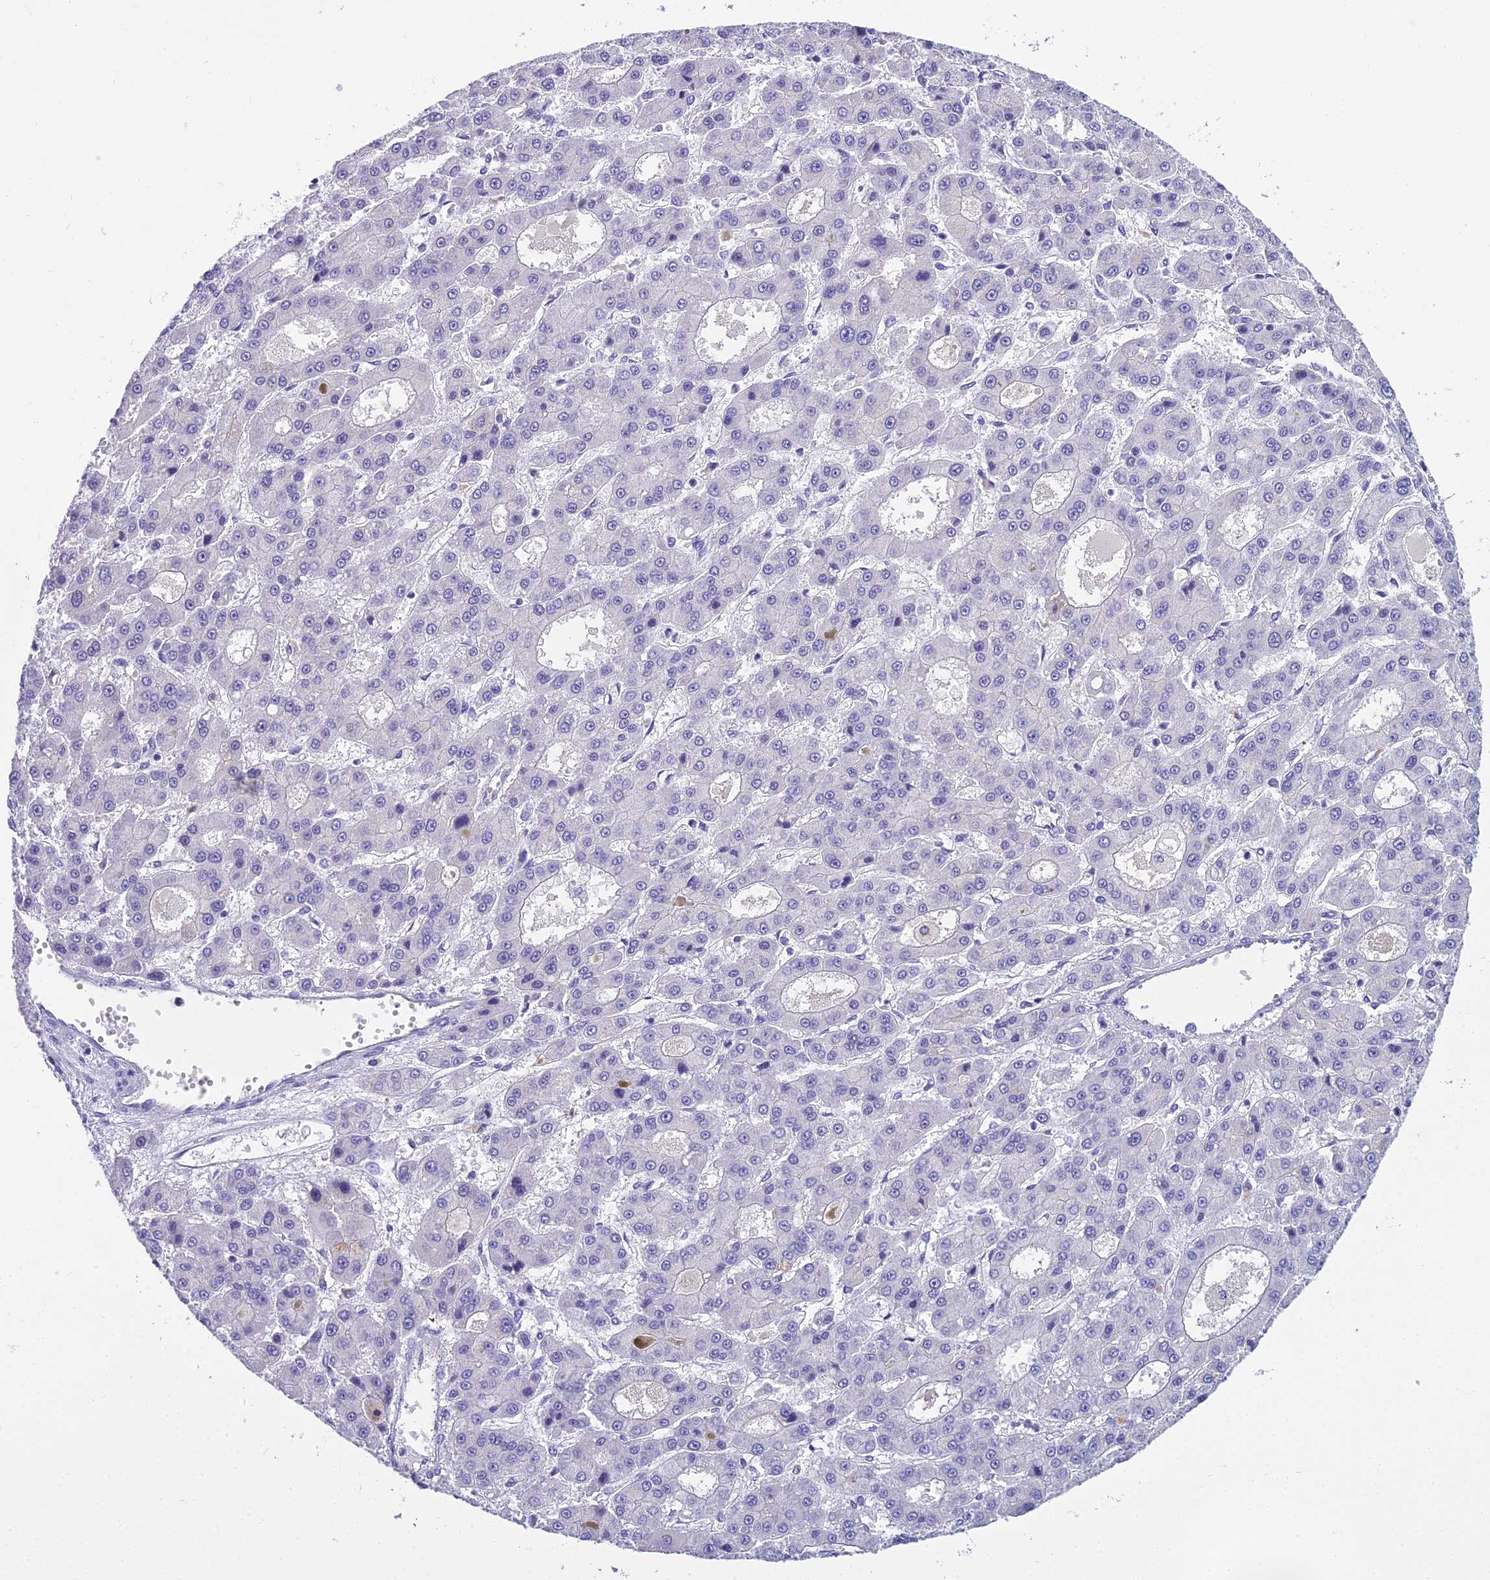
{"staining": {"intensity": "negative", "quantity": "none", "location": "none"}, "tissue": "liver cancer", "cell_type": "Tumor cells", "image_type": "cancer", "snomed": [{"axis": "morphology", "description": "Carcinoma, Hepatocellular, NOS"}, {"axis": "topography", "description": "Liver"}], "caption": "A high-resolution image shows immunohistochemistry staining of liver hepatocellular carcinoma, which reveals no significant staining in tumor cells.", "gene": "NINJ1", "patient": {"sex": "male", "age": 70}}